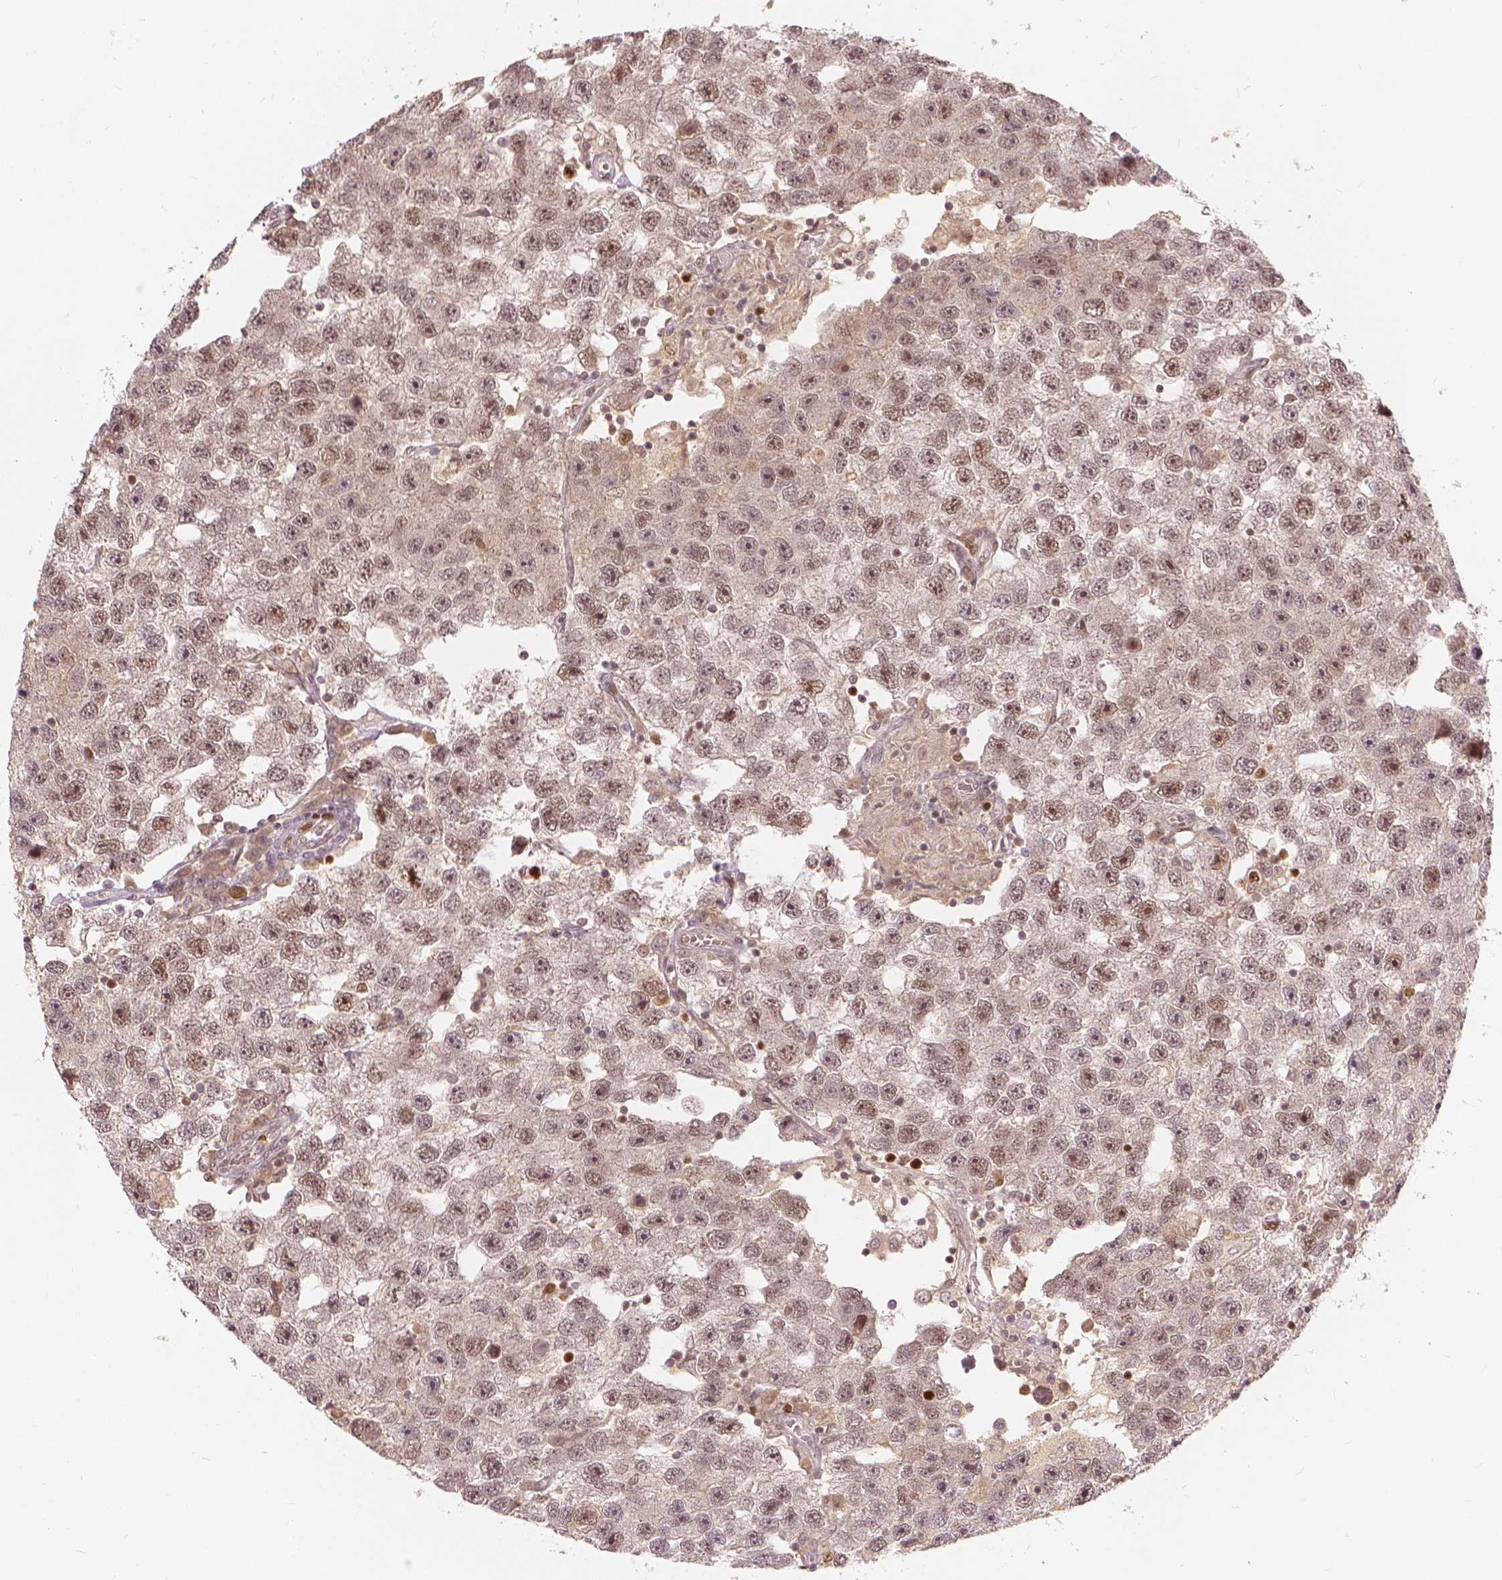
{"staining": {"intensity": "moderate", "quantity": "25%-75%", "location": "nuclear"}, "tissue": "testis cancer", "cell_type": "Tumor cells", "image_type": "cancer", "snomed": [{"axis": "morphology", "description": "Seminoma, NOS"}, {"axis": "topography", "description": "Testis"}], "caption": "Moderate nuclear positivity is present in about 25%-75% of tumor cells in seminoma (testis).", "gene": "NSD2", "patient": {"sex": "male", "age": 26}}